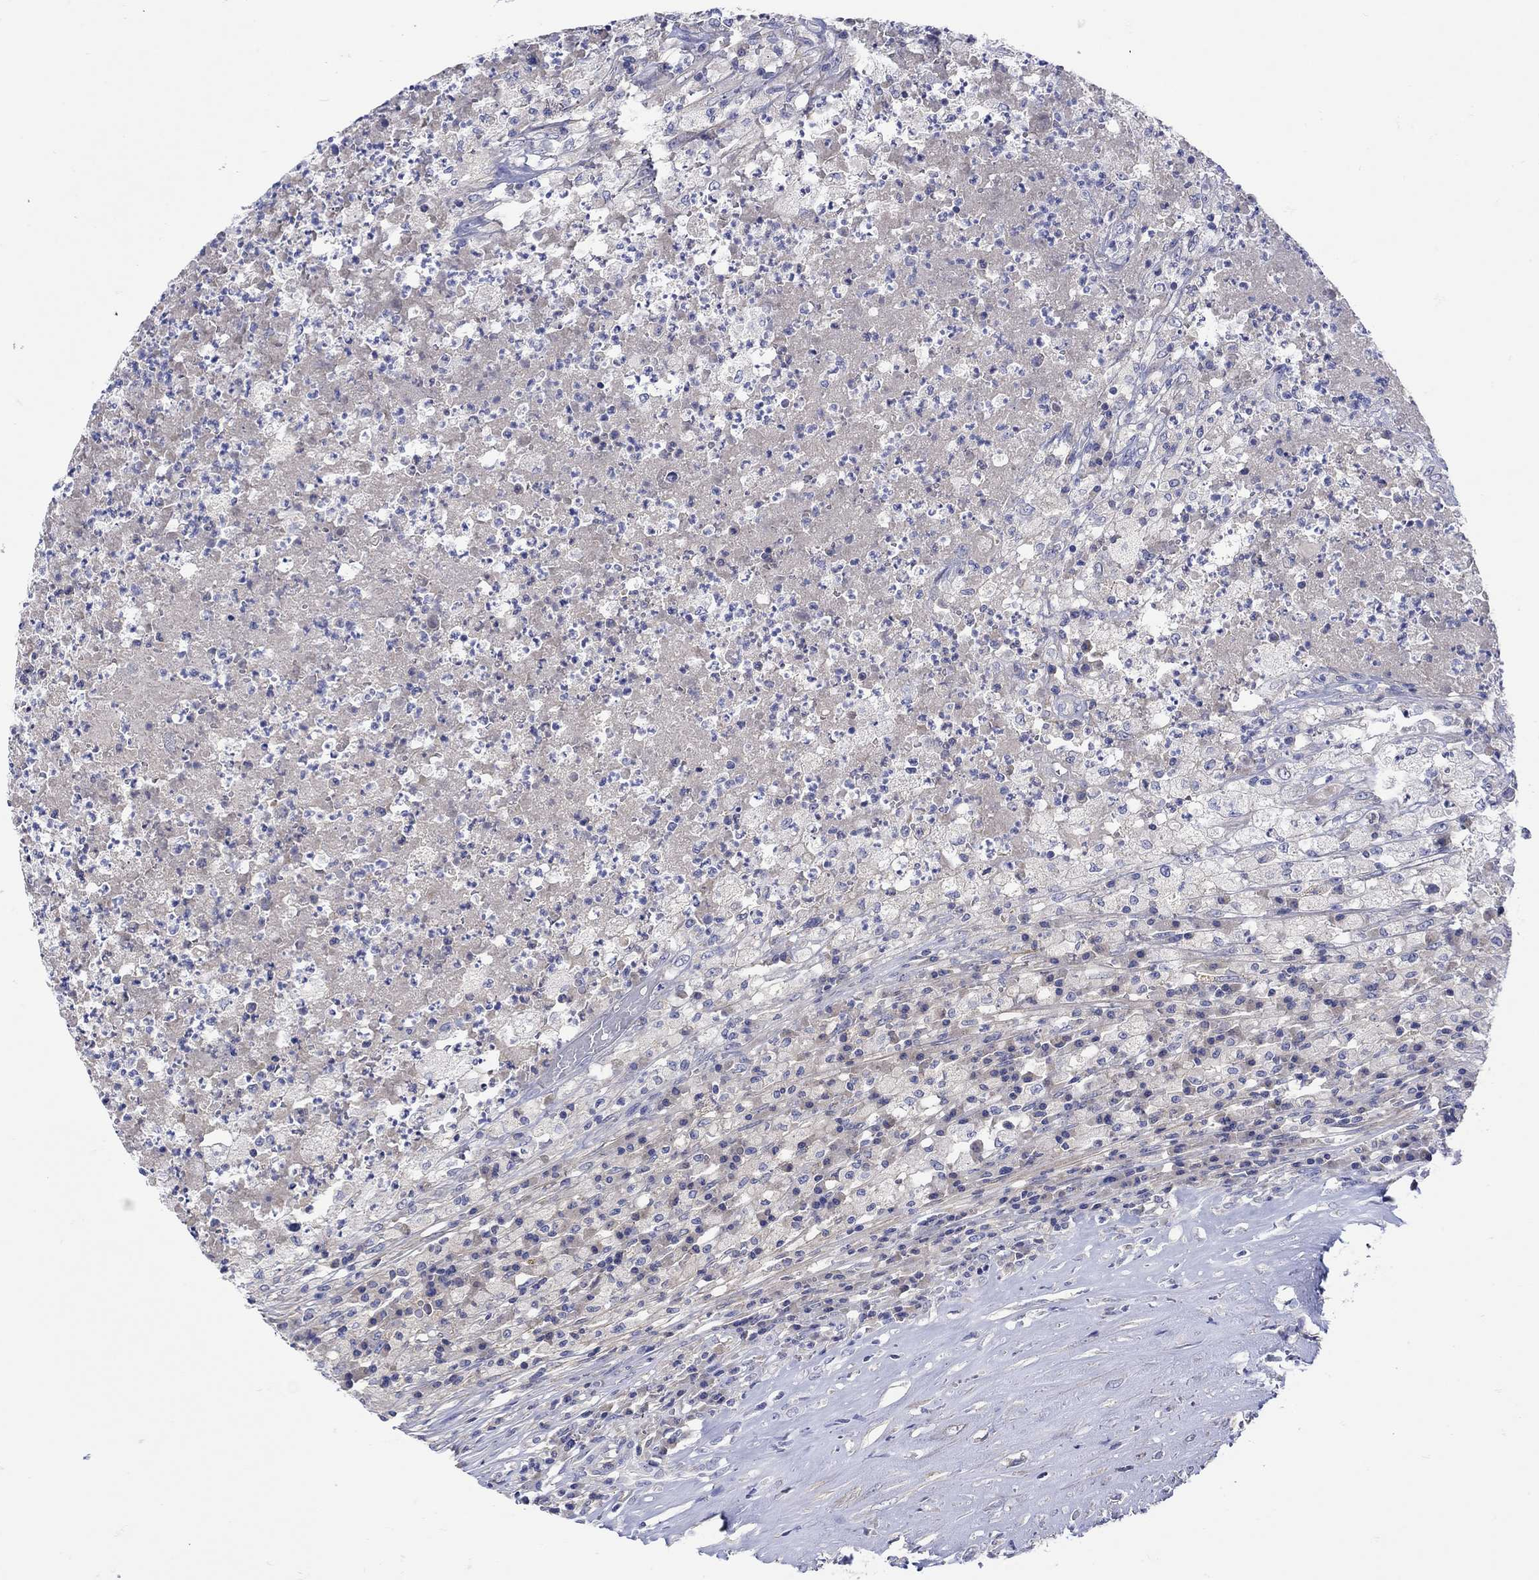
{"staining": {"intensity": "negative", "quantity": "none", "location": "none"}, "tissue": "testis cancer", "cell_type": "Tumor cells", "image_type": "cancer", "snomed": [{"axis": "morphology", "description": "Necrosis, NOS"}, {"axis": "morphology", "description": "Carcinoma, Embryonal, NOS"}, {"axis": "topography", "description": "Testis"}], "caption": "Immunohistochemical staining of human testis cancer (embryonal carcinoma) shows no significant expression in tumor cells.", "gene": "MSI1", "patient": {"sex": "male", "age": 19}}